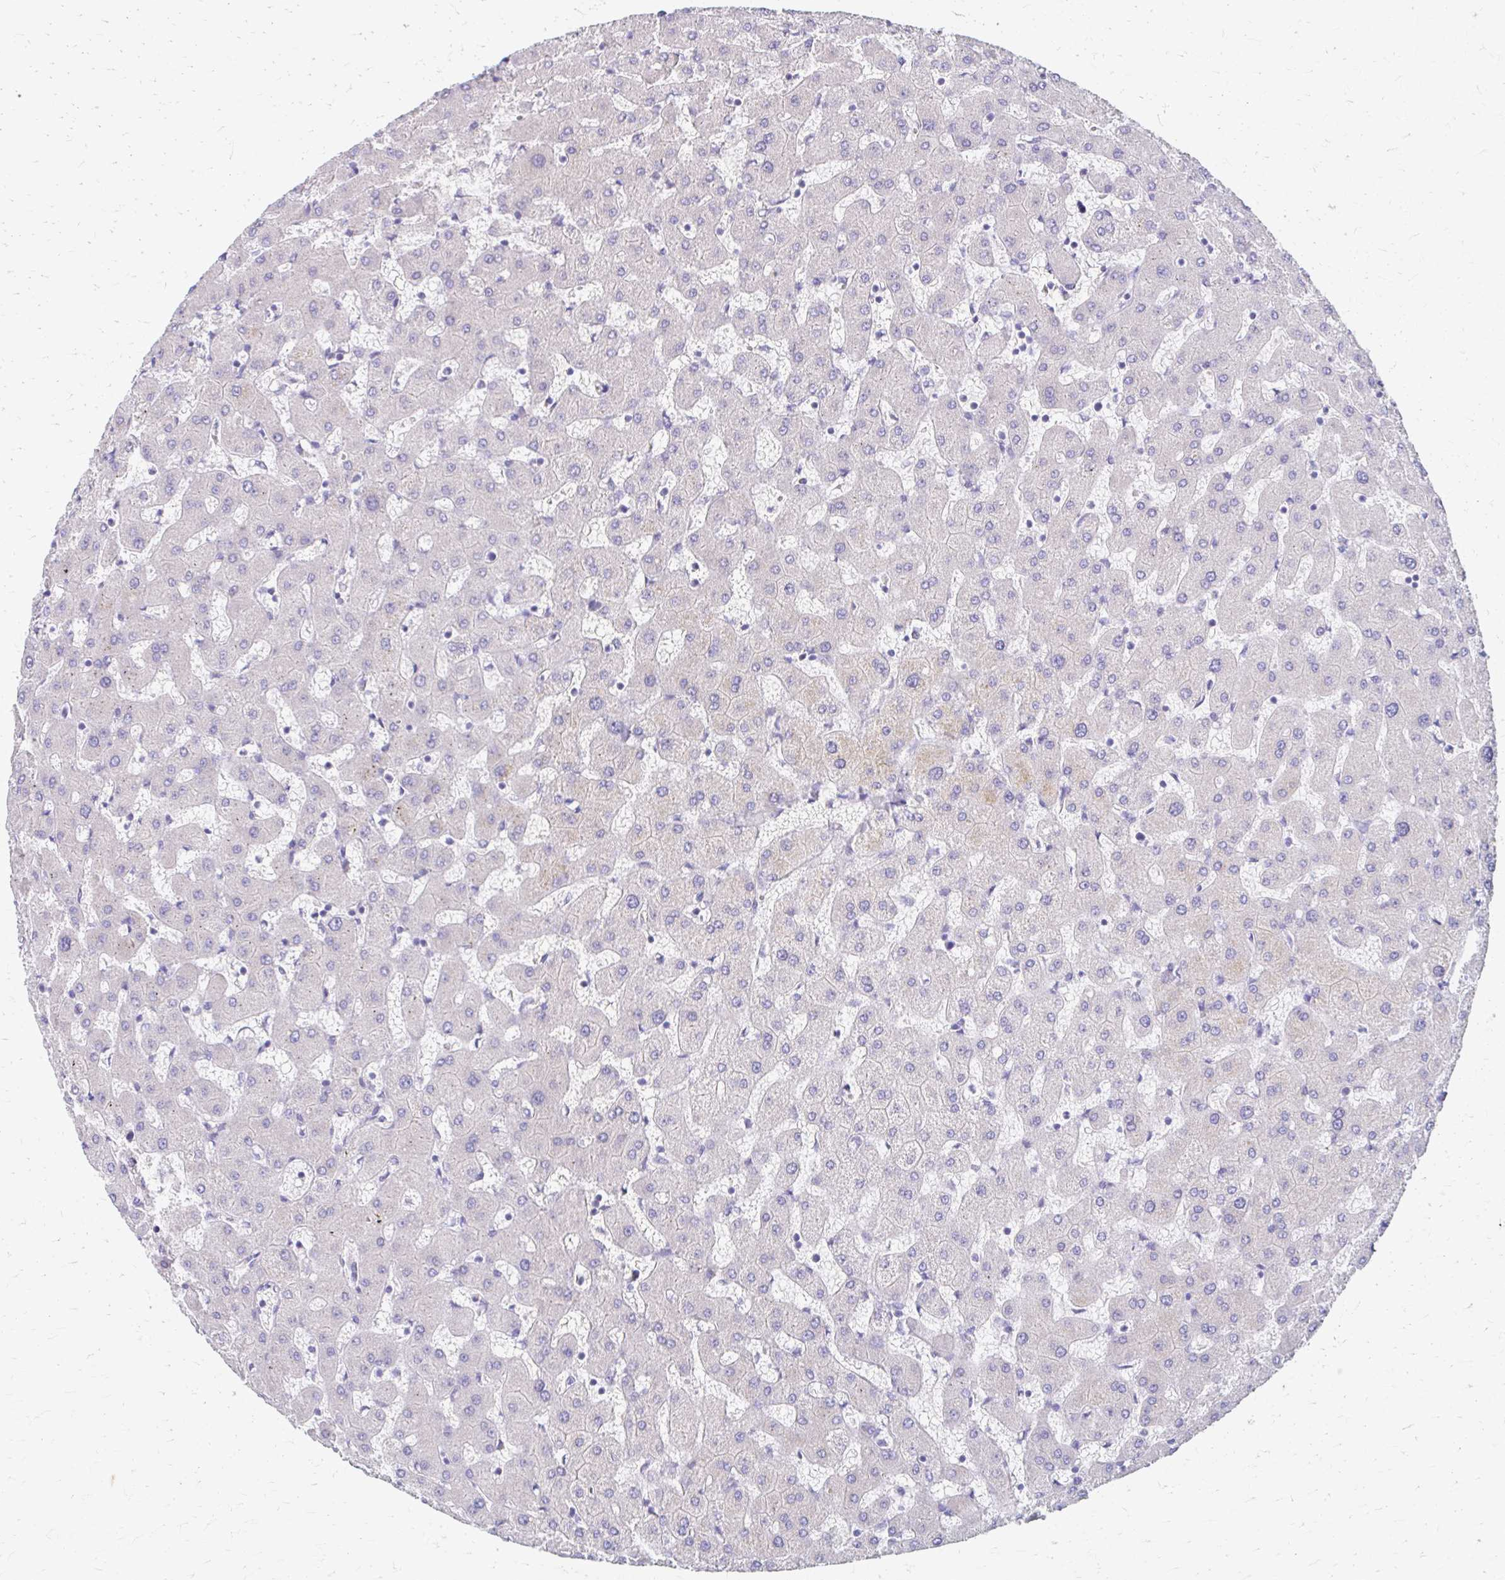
{"staining": {"intensity": "negative", "quantity": "none", "location": "none"}, "tissue": "liver", "cell_type": "Cholangiocytes", "image_type": "normal", "snomed": [{"axis": "morphology", "description": "Normal tissue, NOS"}, {"axis": "topography", "description": "Liver"}], "caption": "IHC image of benign liver: liver stained with DAB (3,3'-diaminobenzidine) demonstrates no significant protein staining in cholangiocytes.", "gene": "AZGP1", "patient": {"sex": "female", "age": 63}}